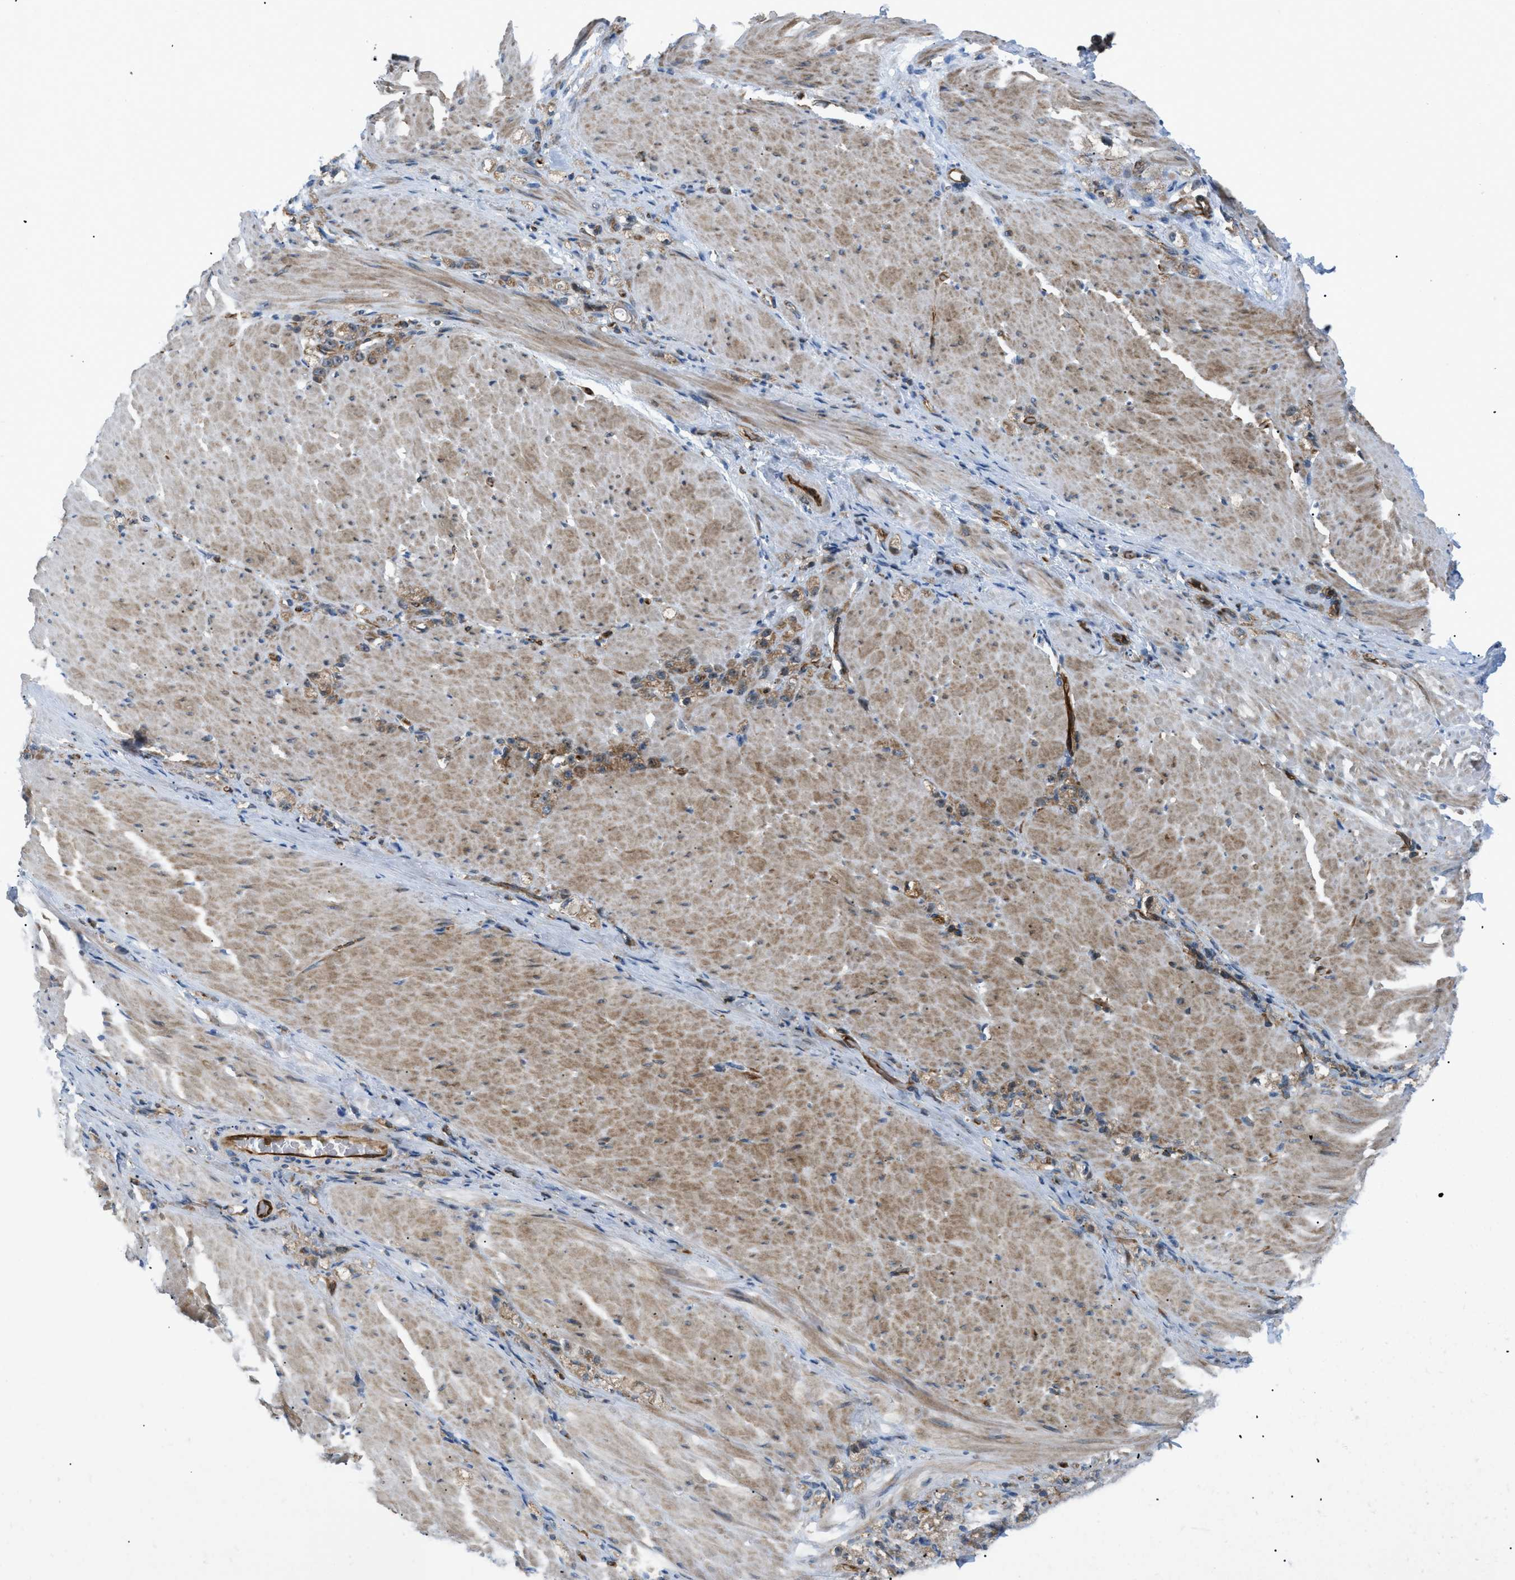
{"staining": {"intensity": "moderate", "quantity": ">75%", "location": "cytoplasmic/membranous"}, "tissue": "stomach cancer", "cell_type": "Tumor cells", "image_type": "cancer", "snomed": [{"axis": "morphology", "description": "Normal tissue, NOS"}, {"axis": "morphology", "description": "Adenocarcinoma, NOS"}, {"axis": "topography", "description": "Stomach"}], "caption": "This micrograph exhibits immunohistochemistry staining of human adenocarcinoma (stomach), with medium moderate cytoplasmic/membranous staining in approximately >75% of tumor cells.", "gene": "ATP2A3", "patient": {"sex": "male", "age": 82}}